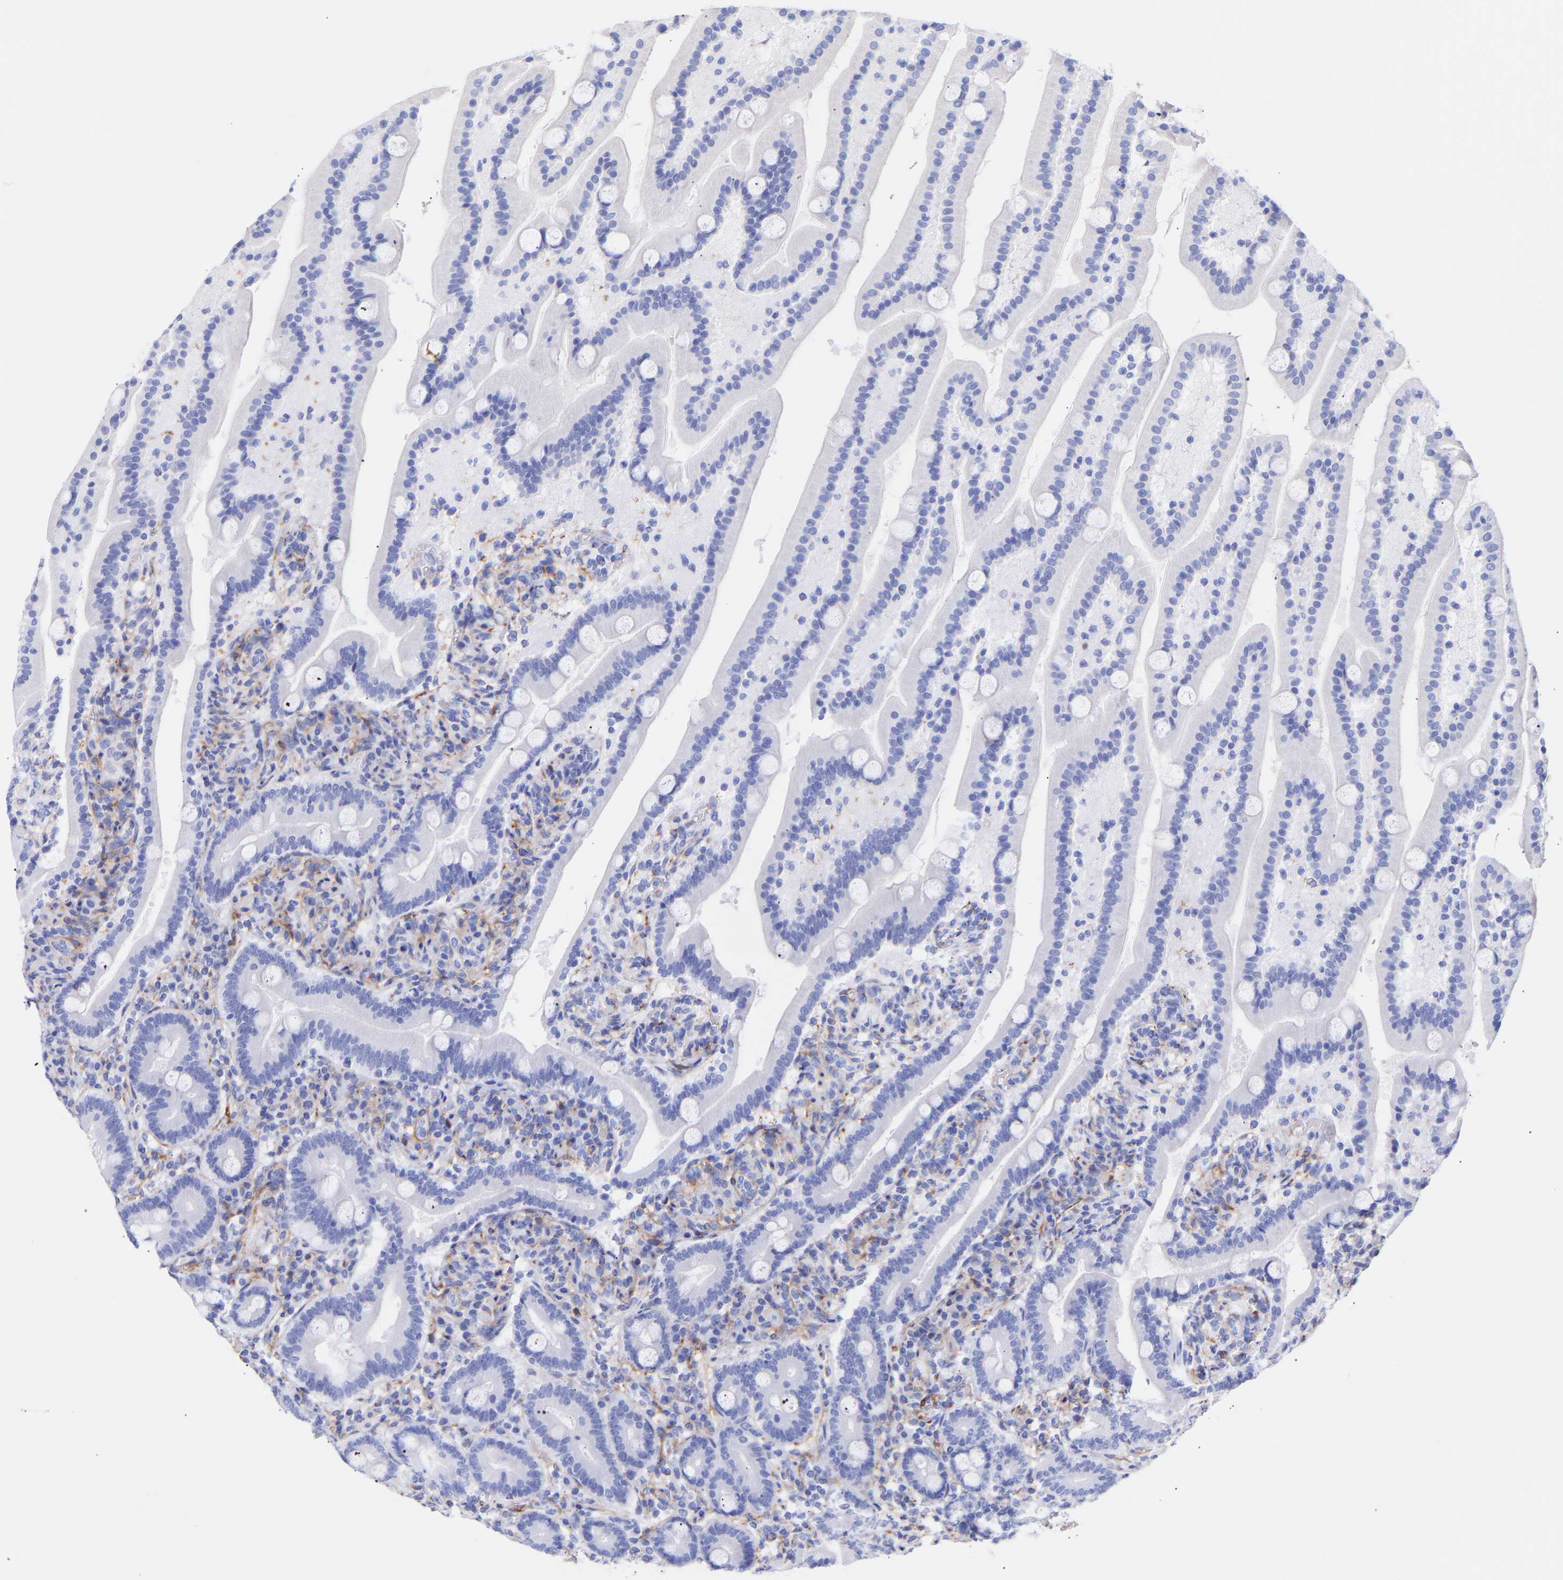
{"staining": {"intensity": "negative", "quantity": "none", "location": "none"}, "tissue": "duodenum", "cell_type": "Glandular cells", "image_type": "normal", "snomed": [{"axis": "morphology", "description": "Normal tissue, NOS"}, {"axis": "topography", "description": "Duodenum"}], "caption": "Immunohistochemistry of normal duodenum exhibits no expression in glandular cells. (DAB immunohistochemistry (IHC) with hematoxylin counter stain).", "gene": "AMPH", "patient": {"sex": "male", "age": 54}}